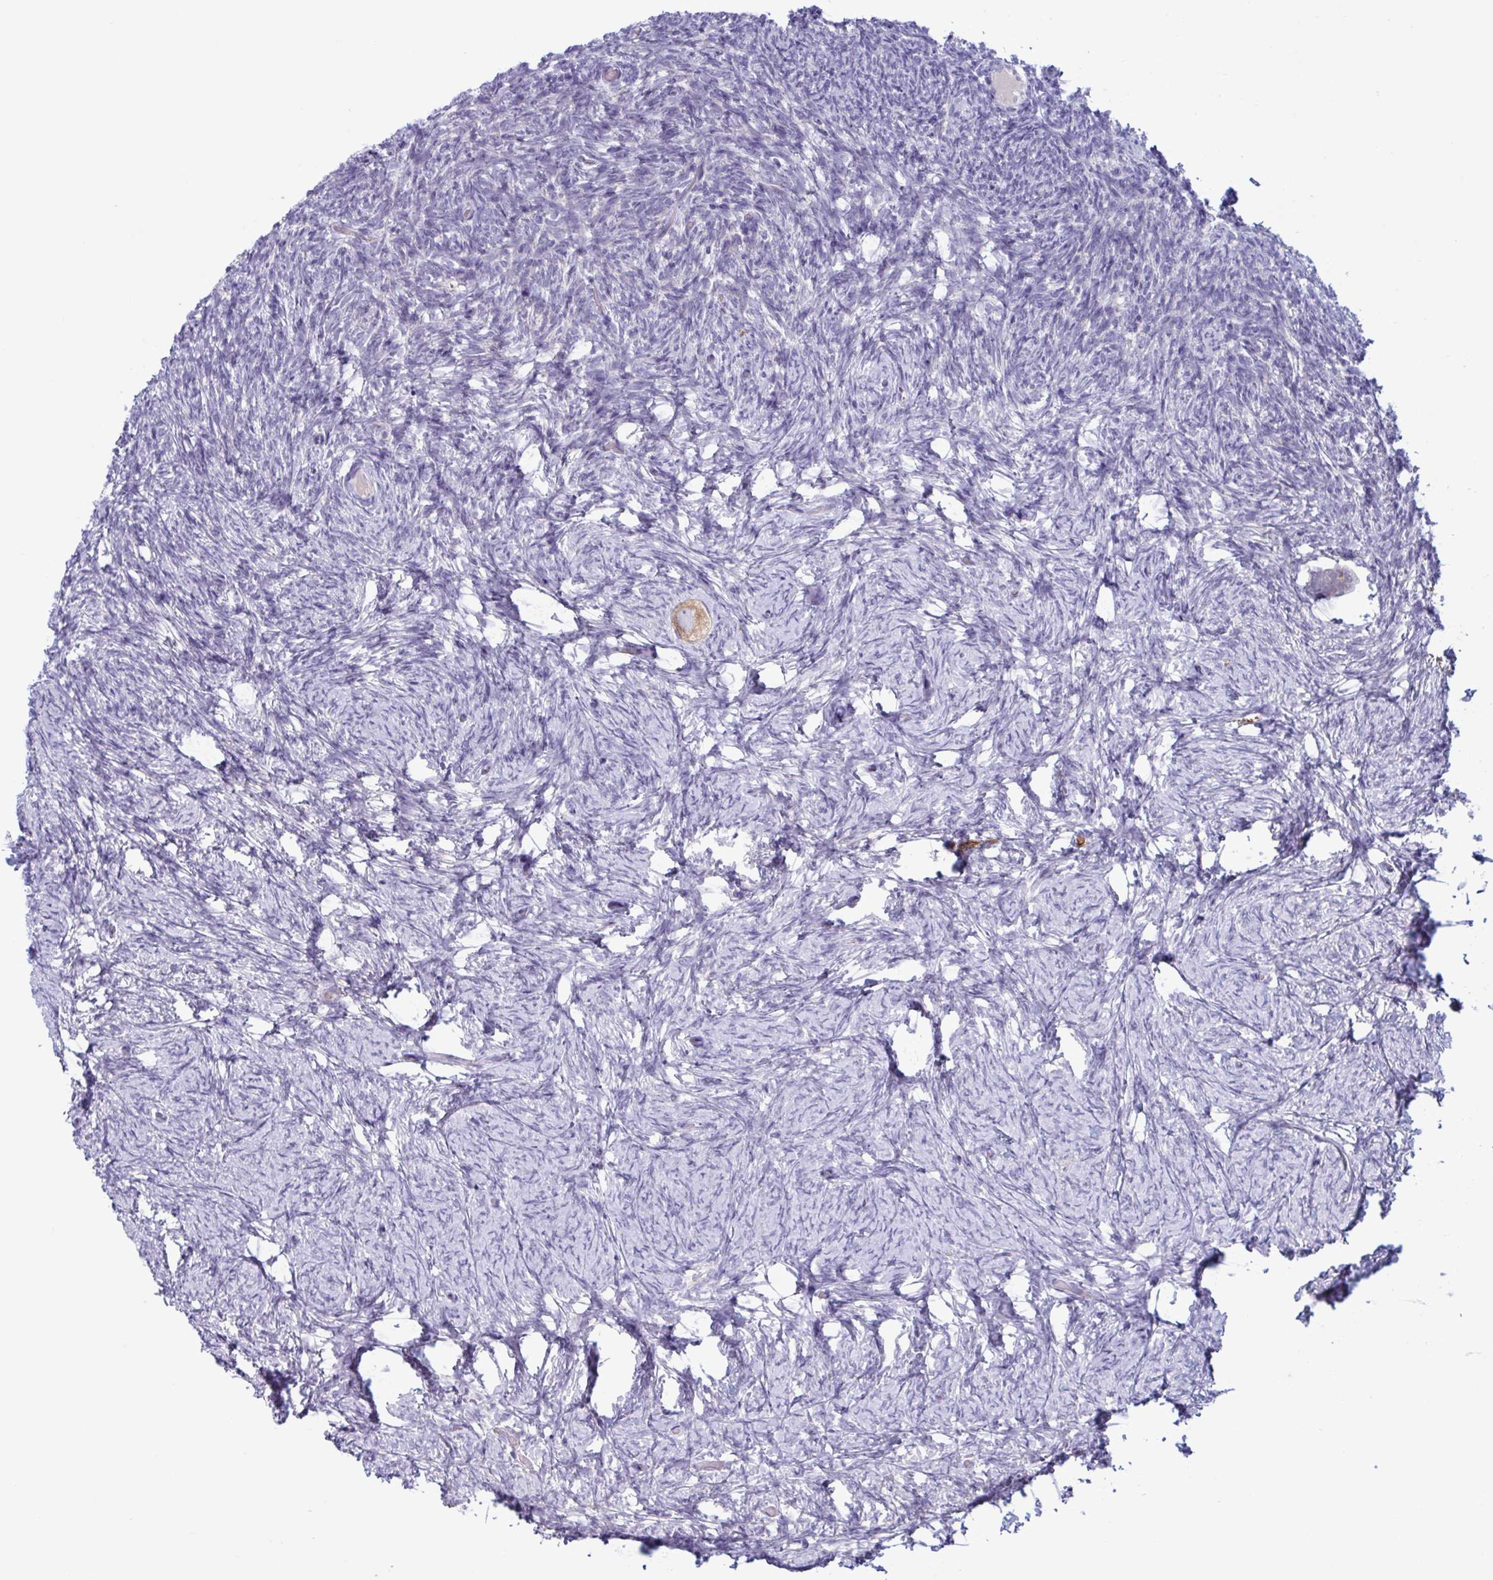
{"staining": {"intensity": "moderate", "quantity": ">75%", "location": "cytoplasmic/membranous"}, "tissue": "ovary", "cell_type": "Follicle cells", "image_type": "normal", "snomed": [{"axis": "morphology", "description": "Normal tissue, NOS"}, {"axis": "topography", "description": "Ovary"}], "caption": "Approximately >75% of follicle cells in normal ovary reveal moderate cytoplasmic/membranous protein expression as visualized by brown immunohistochemical staining.", "gene": "NAA30", "patient": {"sex": "female", "age": 34}}